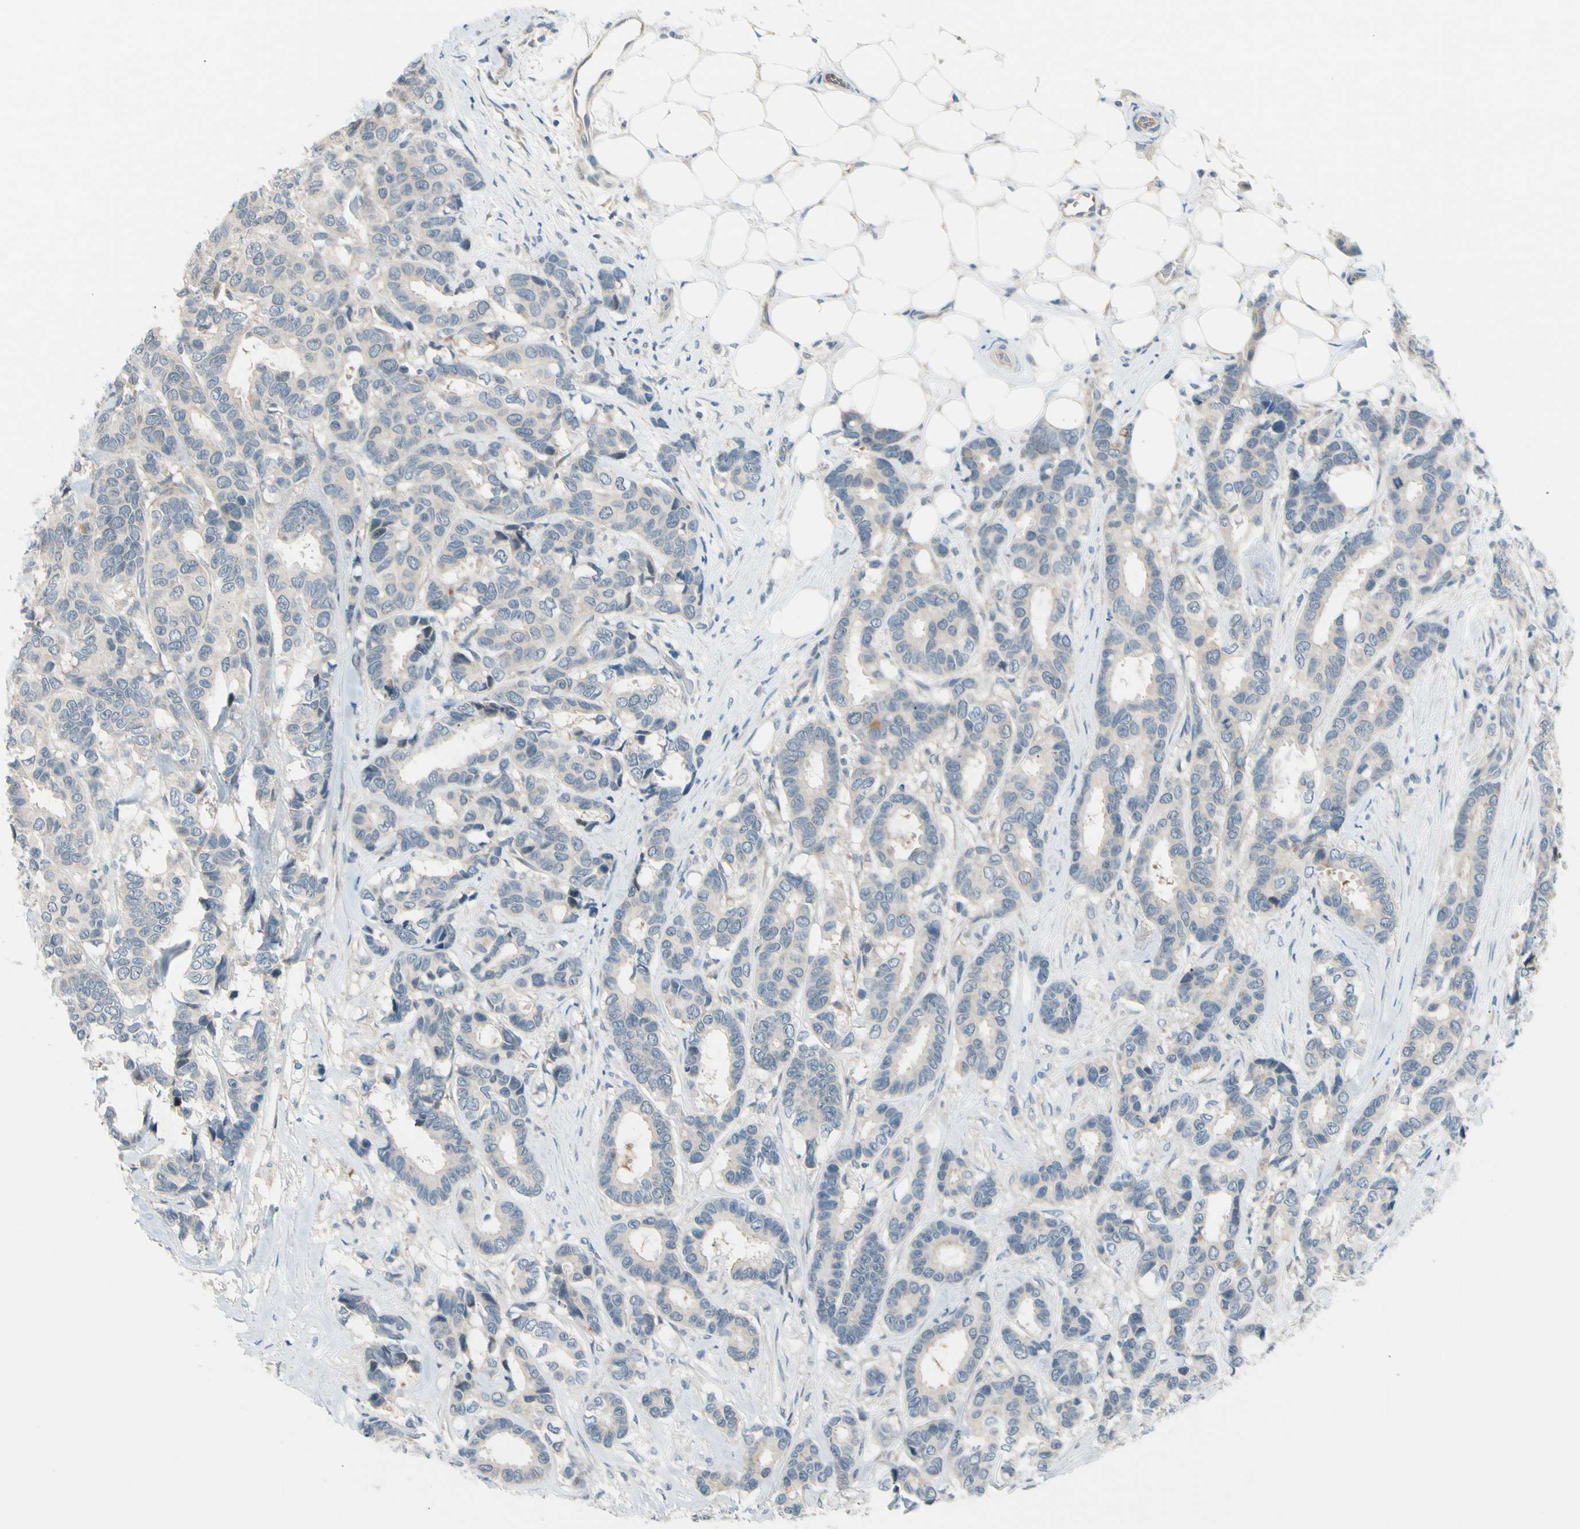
{"staining": {"intensity": "negative", "quantity": "none", "location": "none"}, "tissue": "breast cancer", "cell_type": "Tumor cells", "image_type": "cancer", "snomed": [{"axis": "morphology", "description": "Duct carcinoma"}, {"axis": "topography", "description": "Breast"}], "caption": "Histopathology image shows no significant protein staining in tumor cells of breast cancer (infiltrating ductal carcinoma). The staining is performed using DAB (3,3'-diaminobenzidine) brown chromogen with nuclei counter-stained in using hematoxylin.", "gene": "CFAP36", "patient": {"sex": "female", "age": 87}}